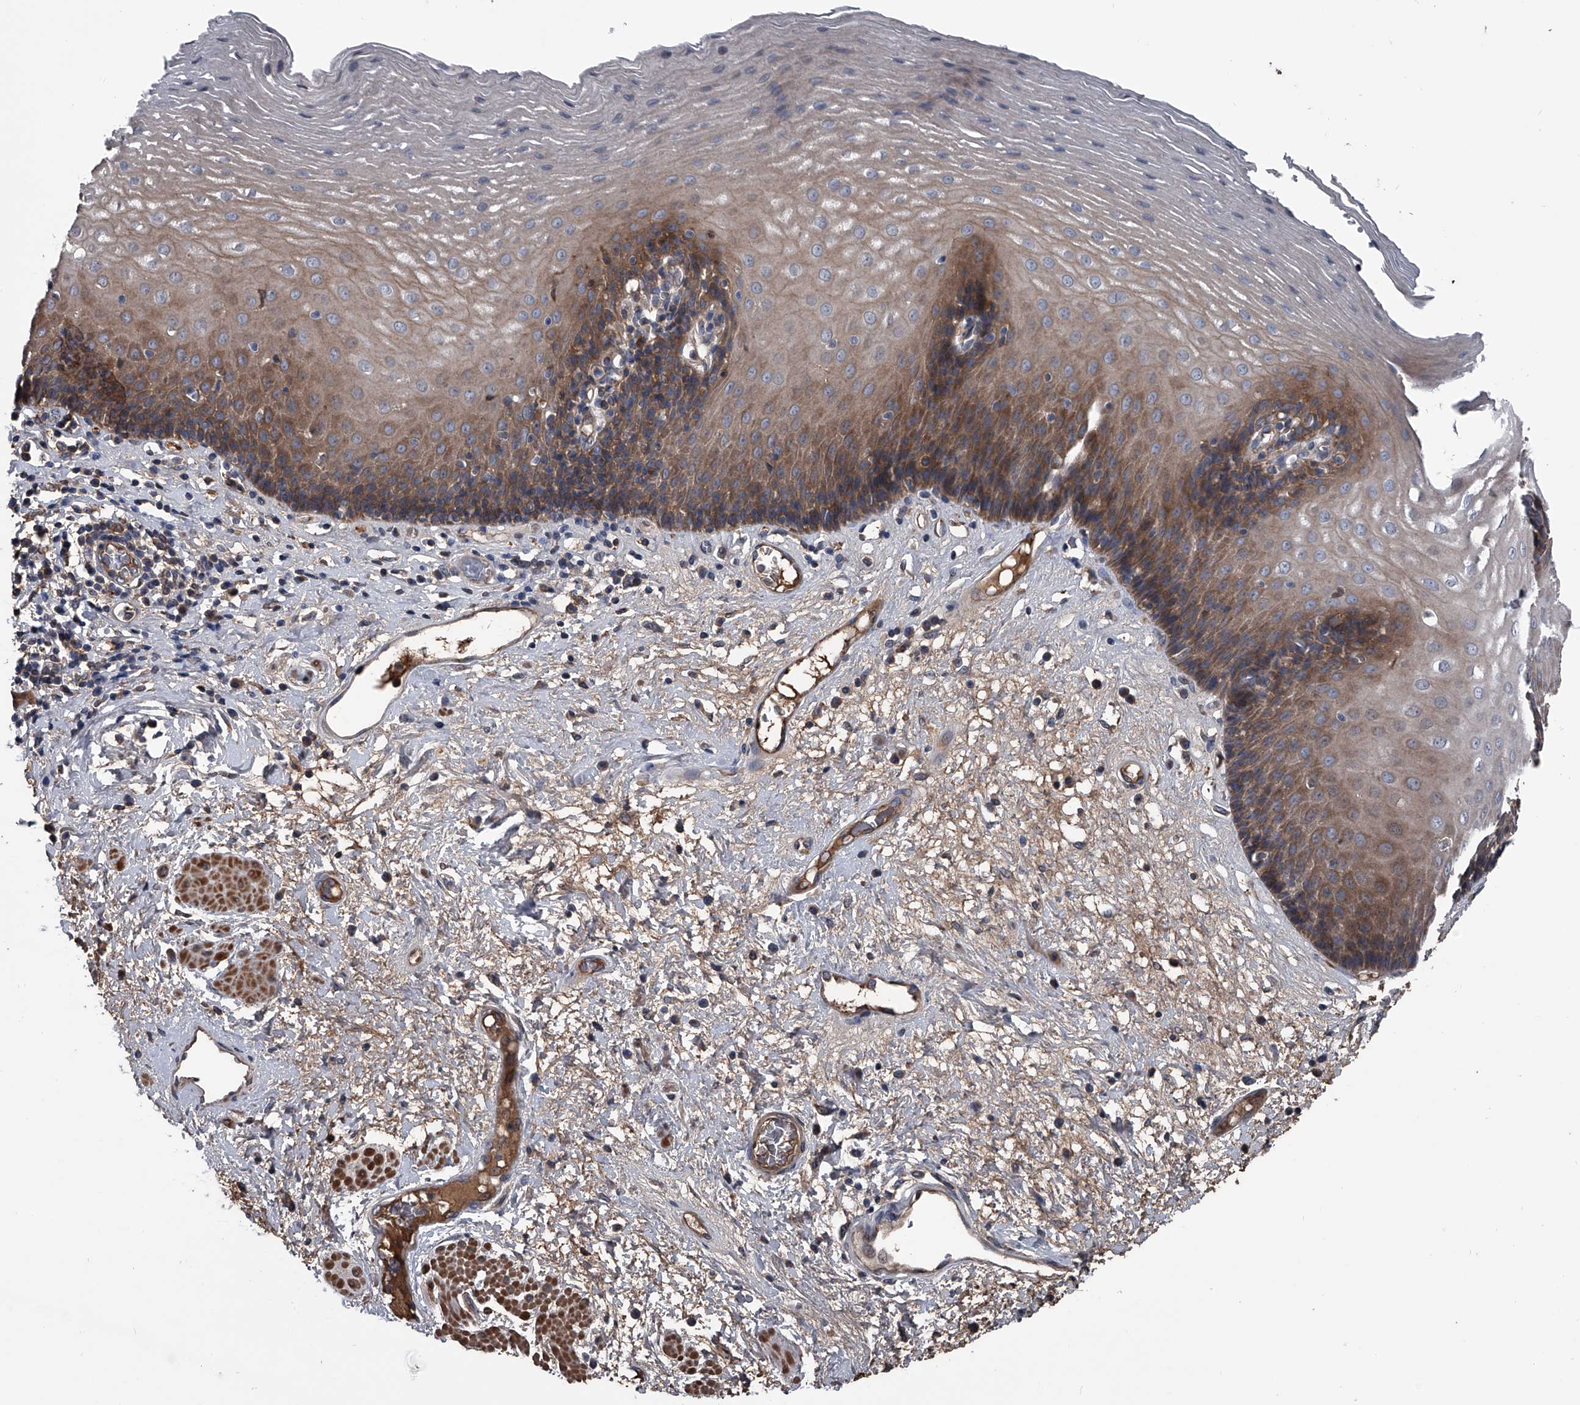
{"staining": {"intensity": "moderate", "quantity": ">75%", "location": "cytoplasmic/membranous"}, "tissue": "esophagus", "cell_type": "Squamous epithelial cells", "image_type": "normal", "snomed": [{"axis": "morphology", "description": "Normal tissue, NOS"}, {"axis": "morphology", "description": "Adenocarcinoma, NOS"}, {"axis": "topography", "description": "Esophagus"}], "caption": "Esophagus stained for a protein (brown) exhibits moderate cytoplasmic/membranous positive staining in approximately >75% of squamous epithelial cells.", "gene": "KIF13A", "patient": {"sex": "male", "age": 62}}